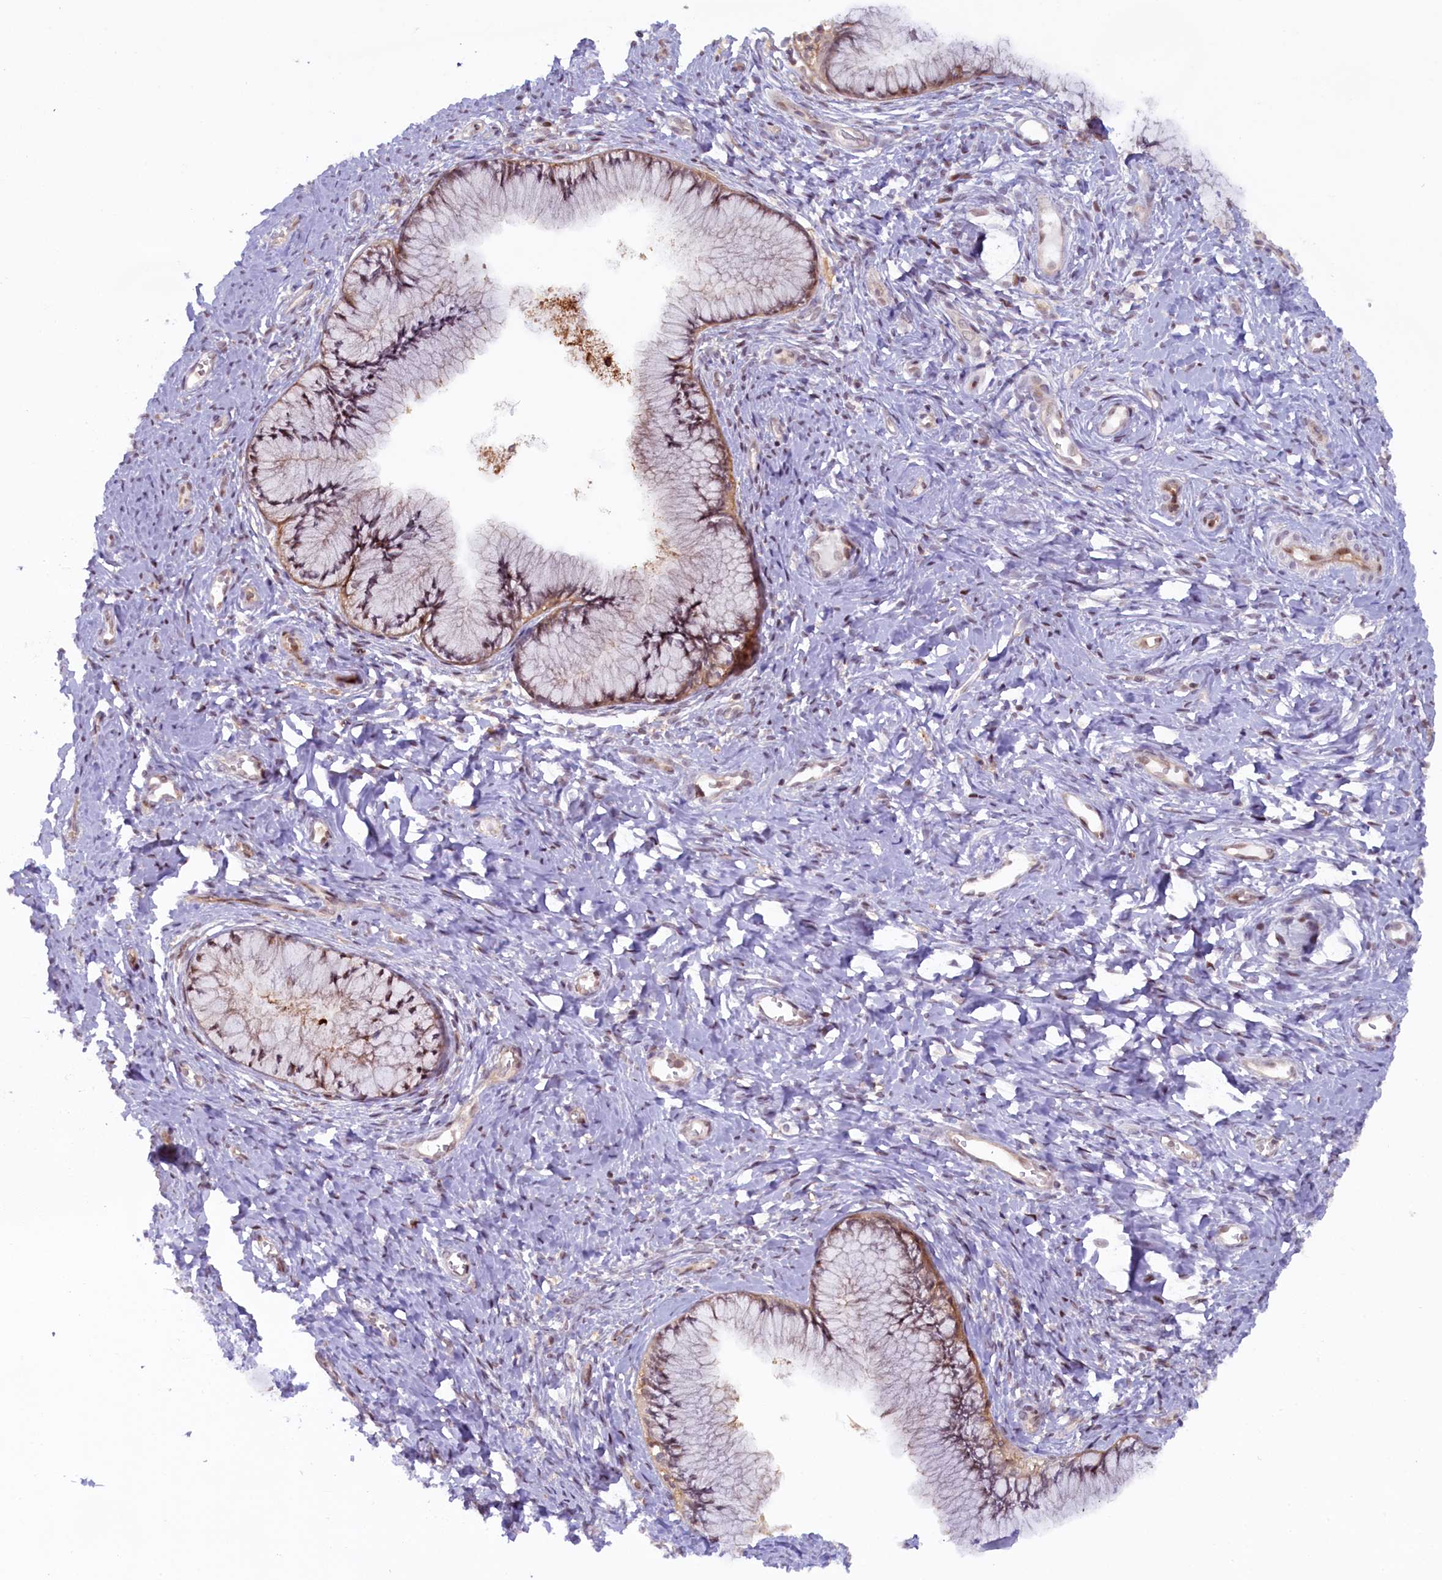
{"staining": {"intensity": "weak", "quantity": "25%-75%", "location": "cytoplasmic/membranous"}, "tissue": "cervix", "cell_type": "Glandular cells", "image_type": "normal", "snomed": [{"axis": "morphology", "description": "Normal tissue, NOS"}, {"axis": "topography", "description": "Cervix"}], "caption": "Immunohistochemistry (IHC) micrograph of unremarkable cervix: human cervix stained using immunohistochemistry (IHC) displays low levels of weak protein expression localized specifically in the cytoplasmic/membranous of glandular cells, appearing as a cytoplasmic/membranous brown color.", "gene": "FCHO1", "patient": {"sex": "female", "age": 42}}